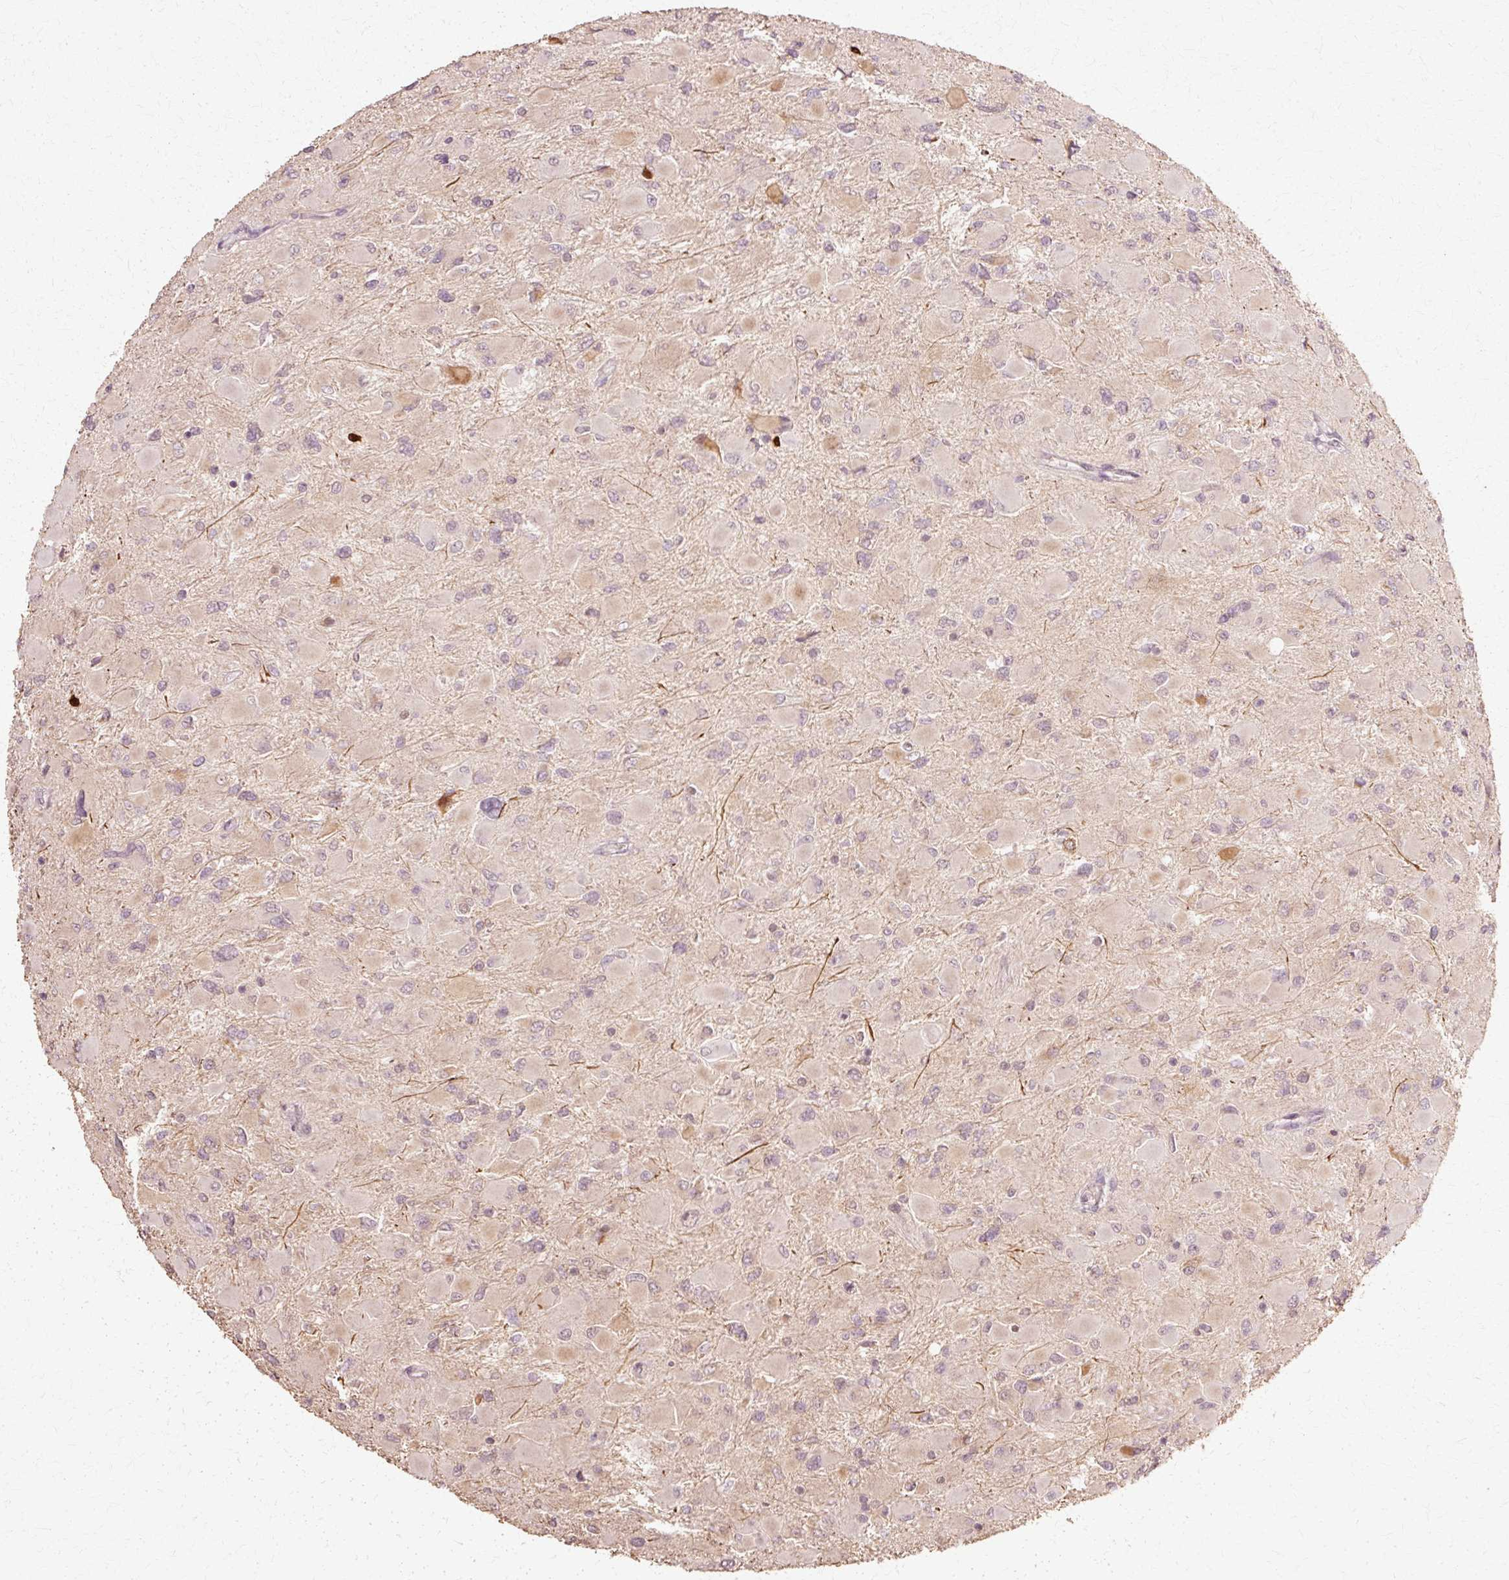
{"staining": {"intensity": "negative", "quantity": "none", "location": "none"}, "tissue": "glioma", "cell_type": "Tumor cells", "image_type": "cancer", "snomed": [{"axis": "morphology", "description": "Glioma, malignant, High grade"}, {"axis": "topography", "description": "Cerebral cortex"}], "caption": "Immunohistochemical staining of human glioma displays no significant expression in tumor cells.", "gene": "RGPD5", "patient": {"sex": "female", "age": 36}}